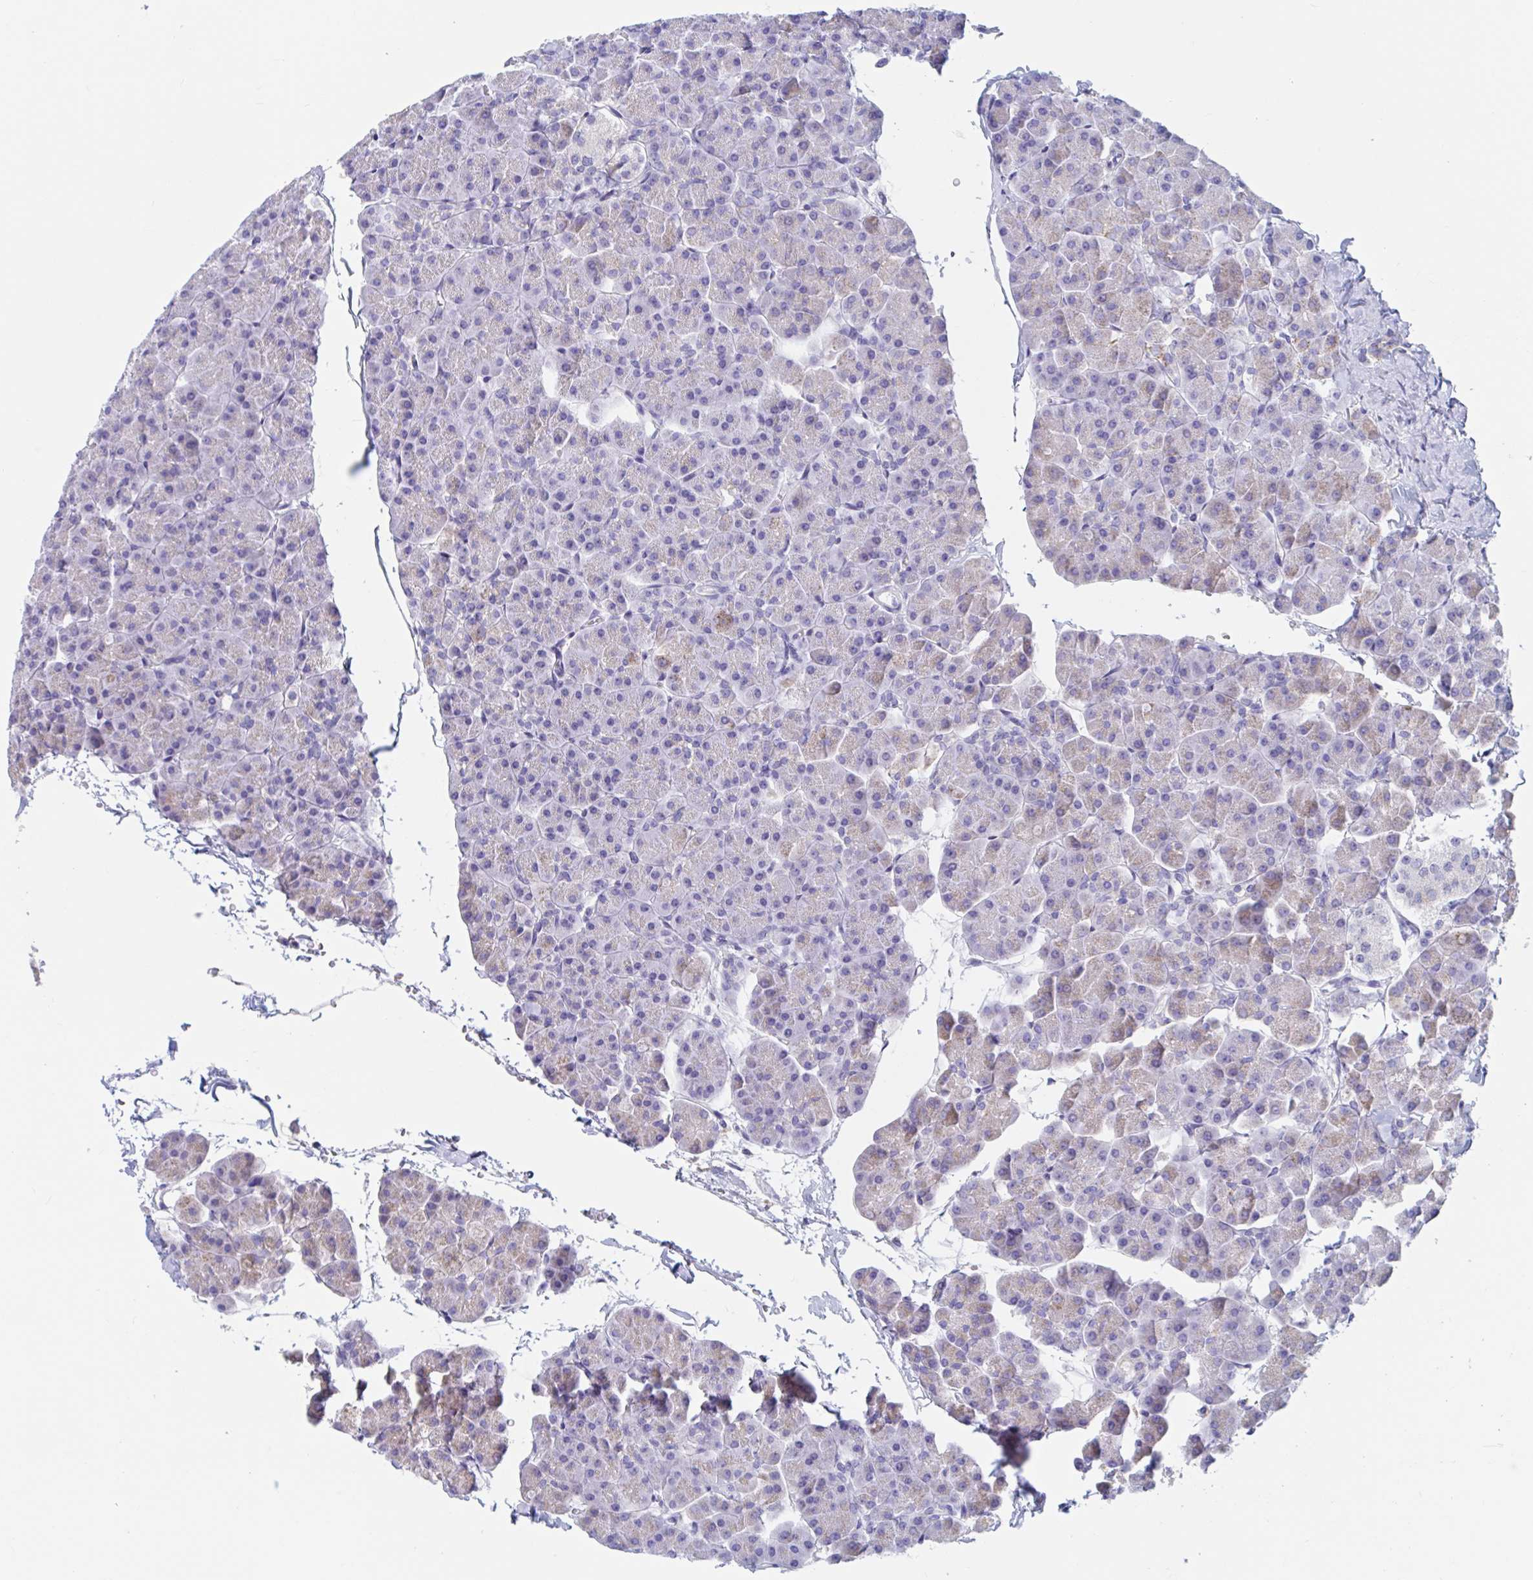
{"staining": {"intensity": "moderate", "quantity": "<25%", "location": "cytoplasmic/membranous"}, "tissue": "pancreas", "cell_type": "Exocrine glandular cells", "image_type": "normal", "snomed": [{"axis": "morphology", "description": "Normal tissue, NOS"}, {"axis": "topography", "description": "Pancreas"}, {"axis": "topography", "description": "Peripheral nerve tissue"}], "caption": "Immunohistochemistry image of unremarkable human pancreas stained for a protein (brown), which reveals low levels of moderate cytoplasmic/membranous expression in approximately <25% of exocrine glandular cells.", "gene": "ZNHIT2", "patient": {"sex": "male", "age": 54}}